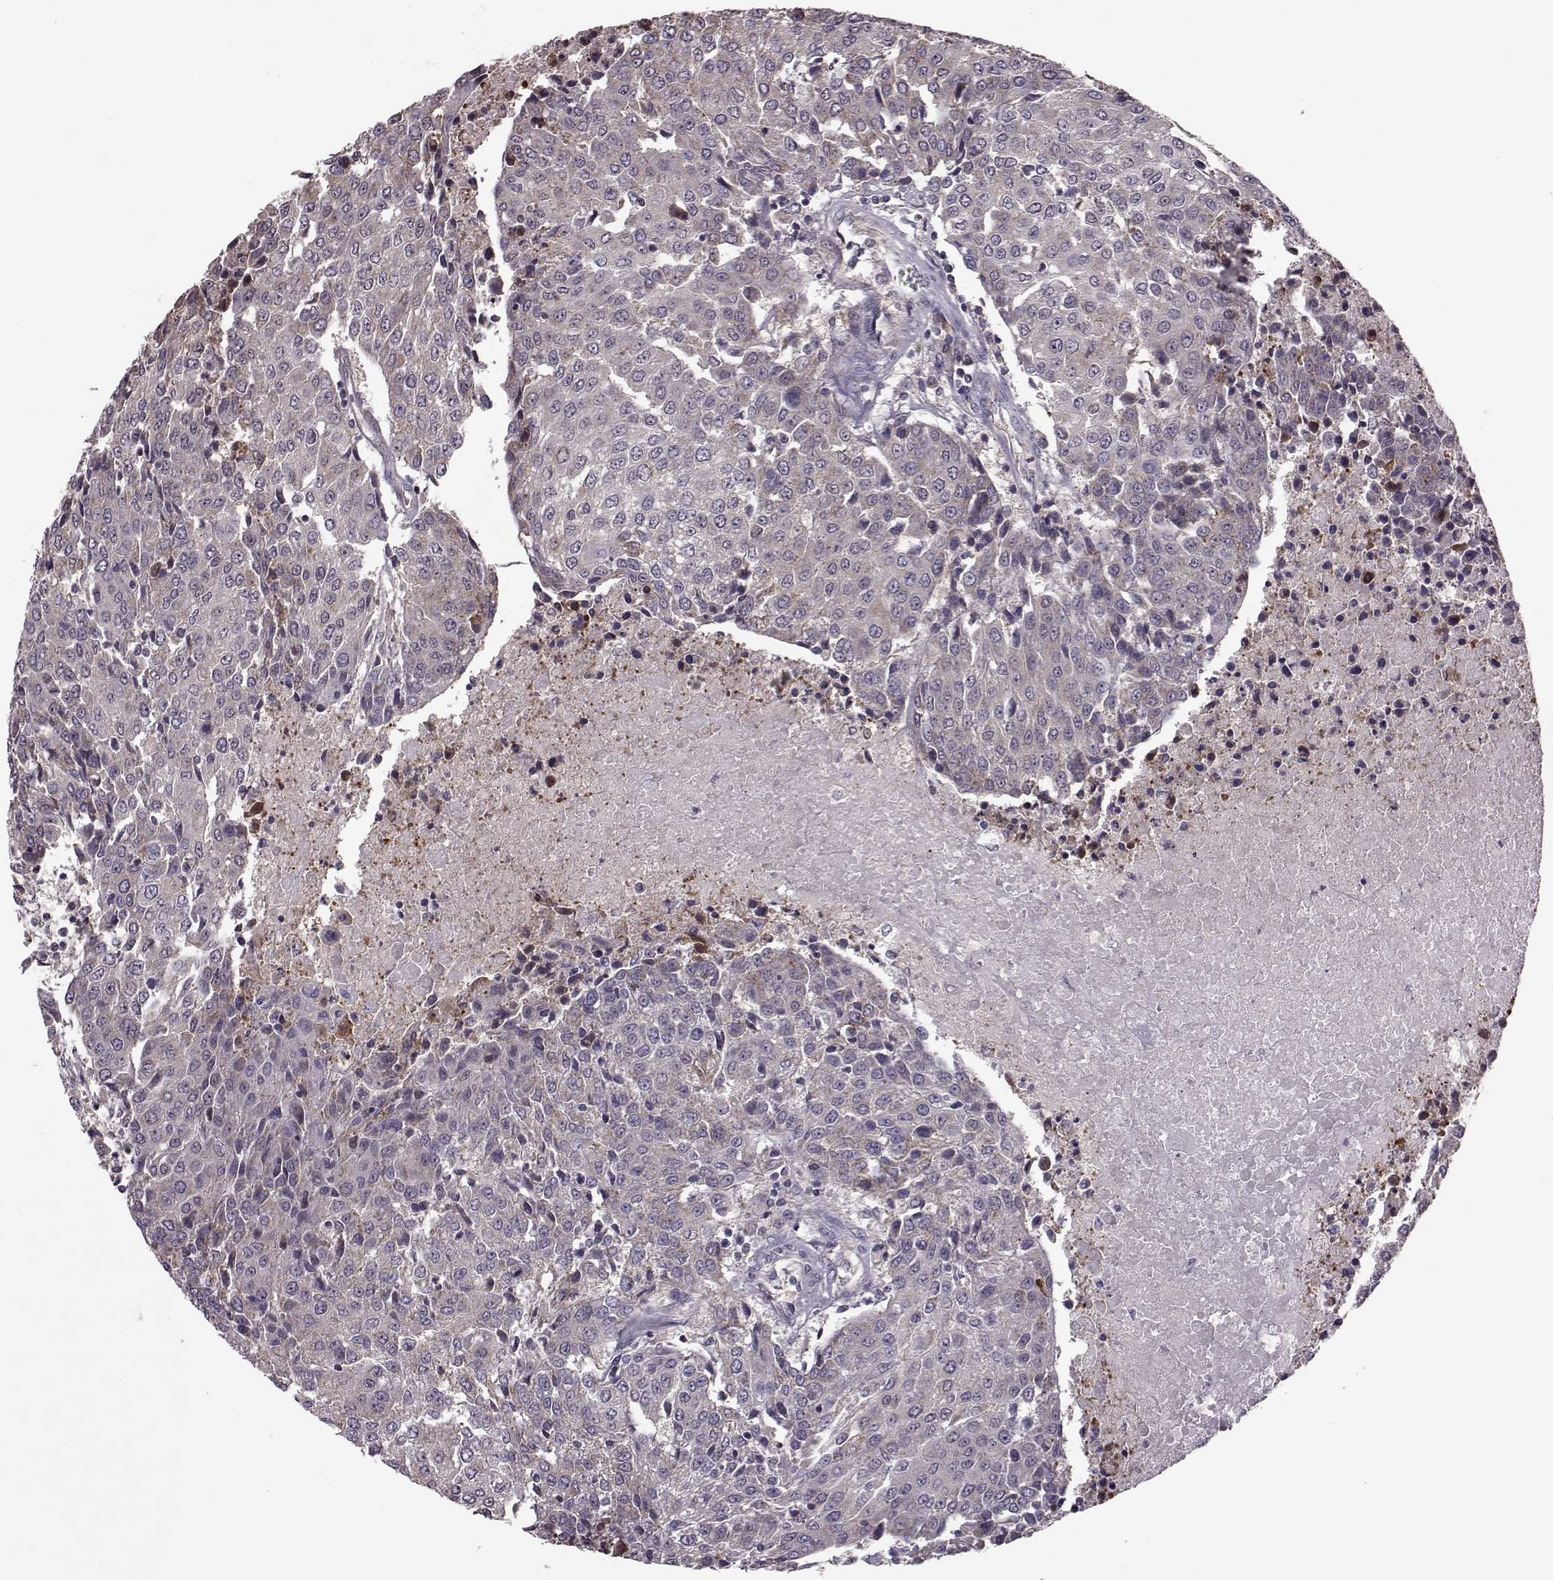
{"staining": {"intensity": "weak", "quantity": "<25%", "location": "cytoplasmic/membranous"}, "tissue": "urothelial cancer", "cell_type": "Tumor cells", "image_type": "cancer", "snomed": [{"axis": "morphology", "description": "Urothelial carcinoma, High grade"}, {"axis": "topography", "description": "Urinary bladder"}], "caption": "The immunohistochemistry histopathology image has no significant expression in tumor cells of high-grade urothelial carcinoma tissue.", "gene": "PUDP", "patient": {"sex": "female", "age": 85}}